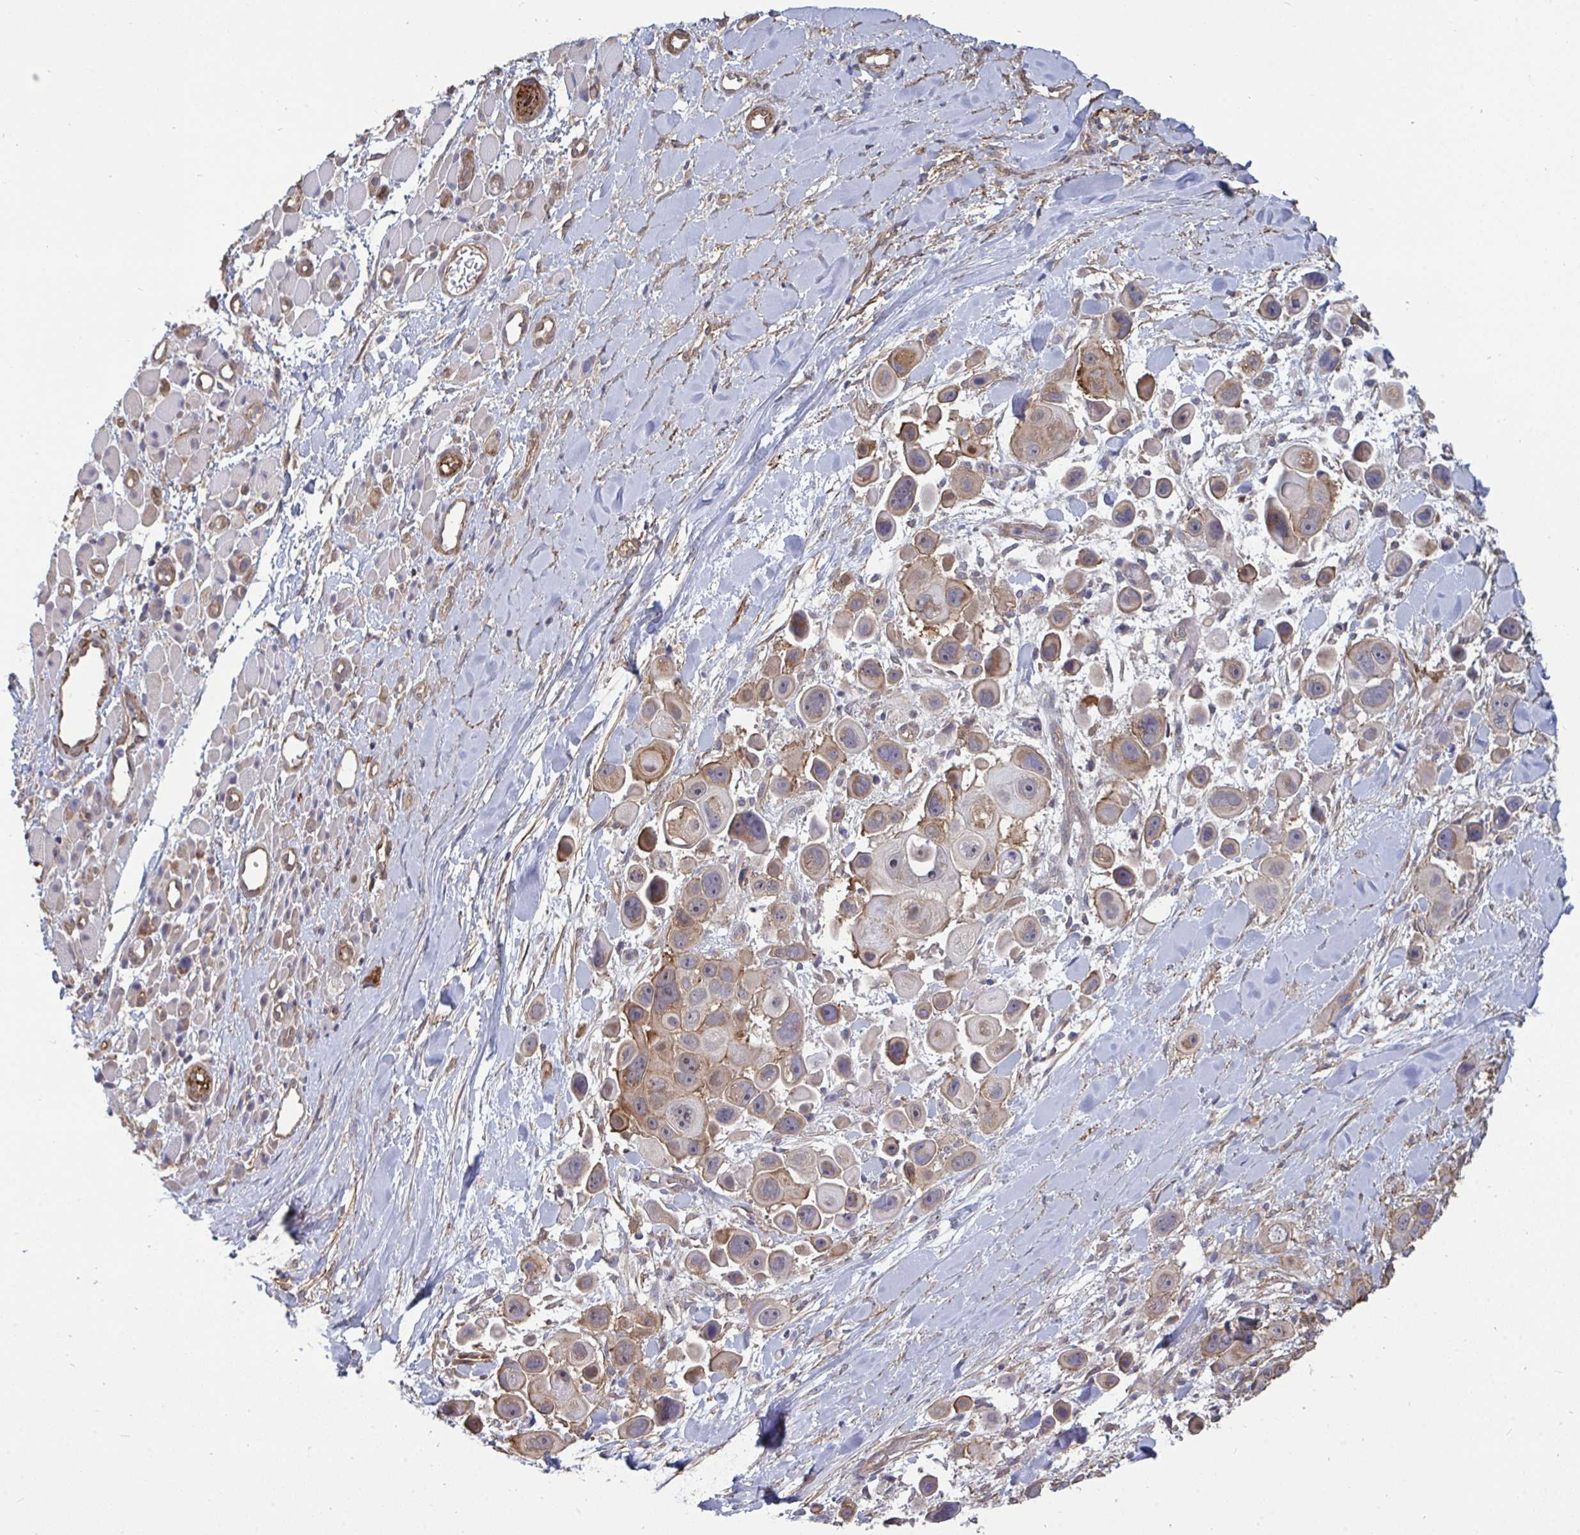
{"staining": {"intensity": "weak", "quantity": "<25%", "location": "cytoplasmic/membranous"}, "tissue": "skin cancer", "cell_type": "Tumor cells", "image_type": "cancer", "snomed": [{"axis": "morphology", "description": "Squamous cell carcinoma, NOS"}, {"axis": "topography", "description": "Skin"}], "caption": "High magnification brightfield microscopy of skin squamous cell carcinoma stained with DAB (brown) and counterstained with hematoxylin (blue): tumor cells show no significant expression.", "gene": "ISCU", "patient": {"sex": "male", "age": 67}}